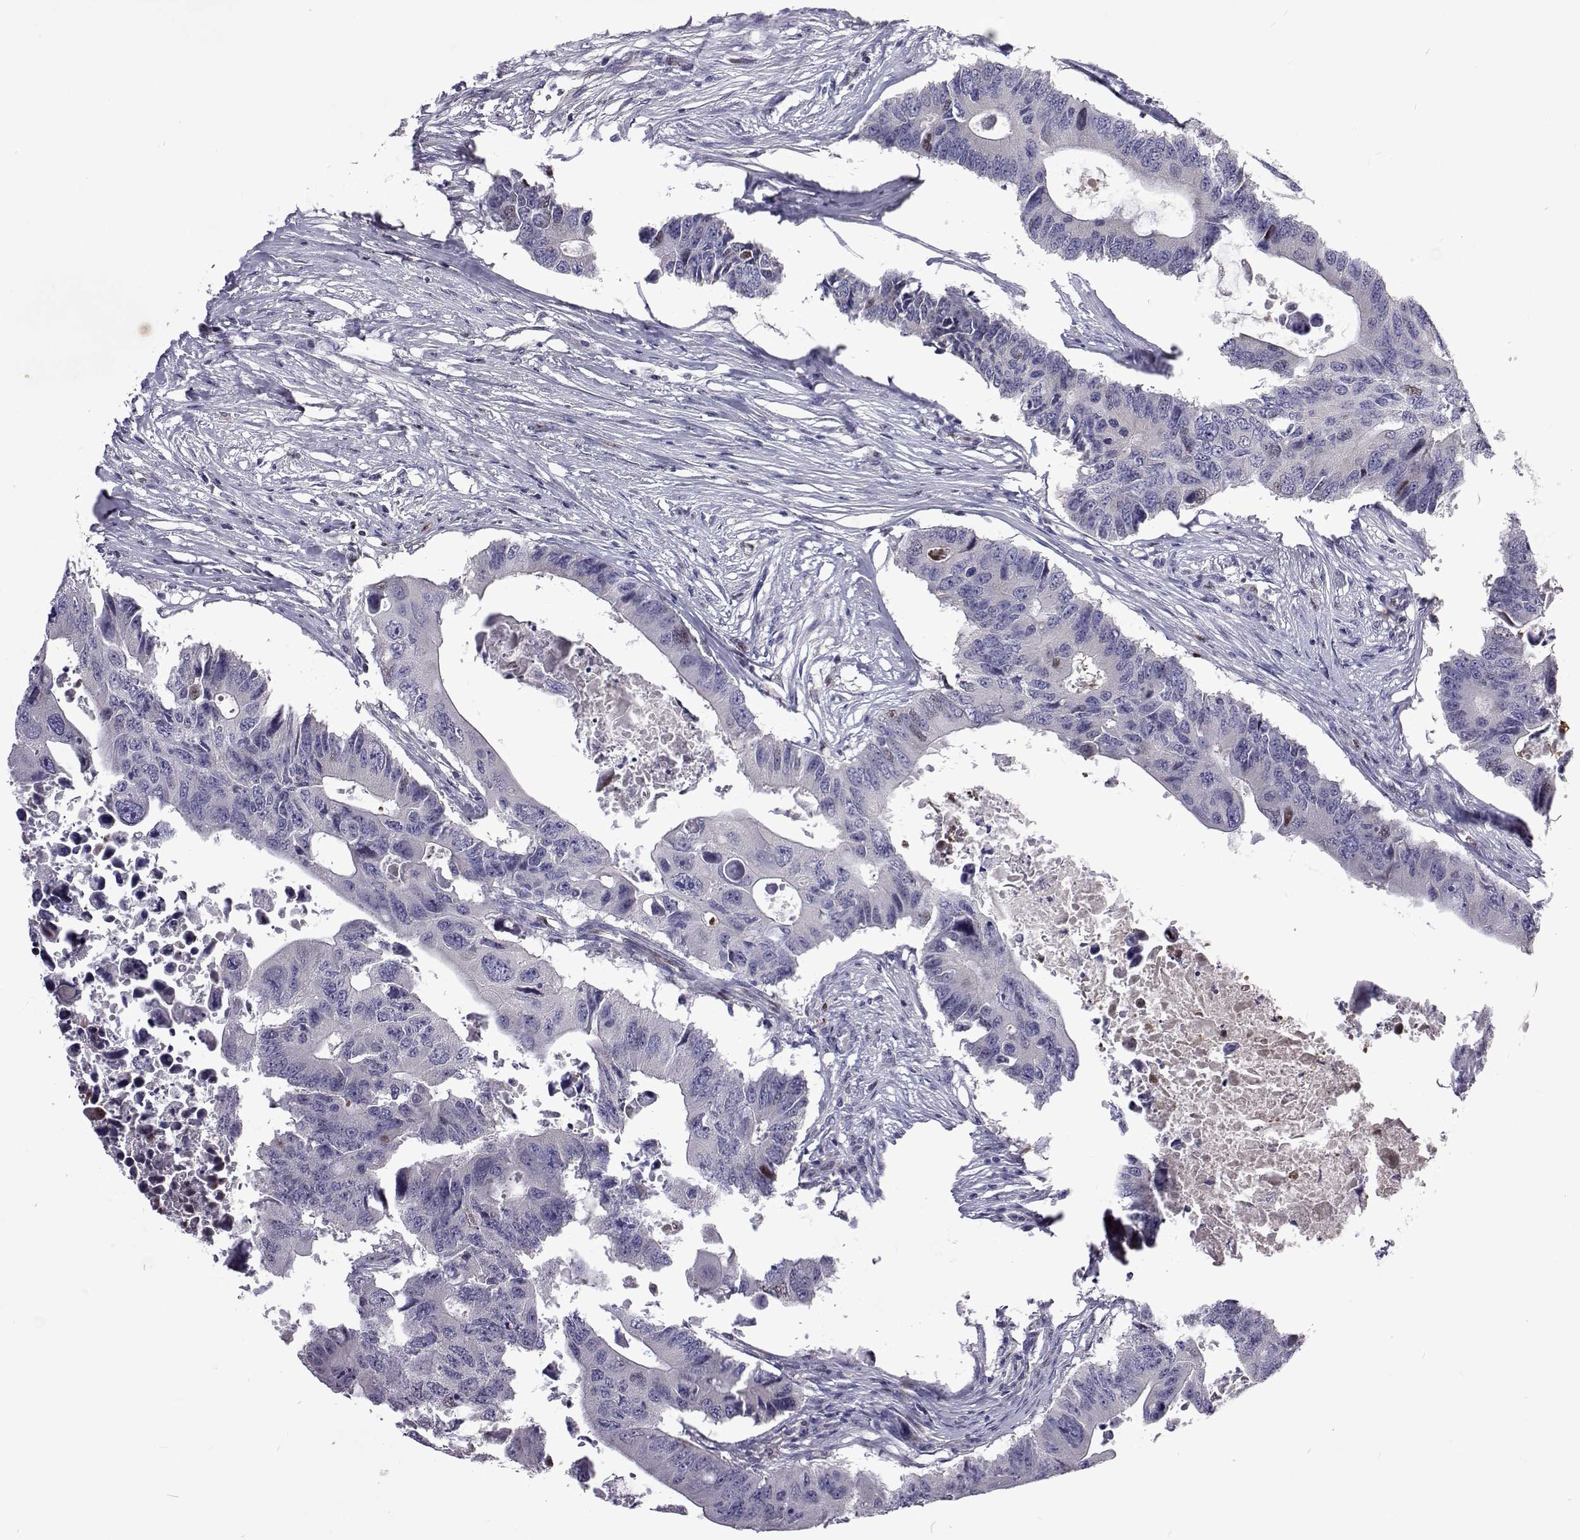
{"staining": {"intensity": "negative", "quantity": "none", "location": "none"}, "tissue": "colorectal cancer", "cell_type": "Tumor cells", "image_type": "cancer", "snomed": [{"axis": "morphology", "description": "Adenocarcinoma, NOS"}, {"axis": "topography", "description": "Colon"}], "caption": "There is no significant expression in tumor cells of colorectal cancer. (DAB immunohistochemistry, high magnification).", "gene": "TCF15", "patient": {"sex": "male", "age": 71}}